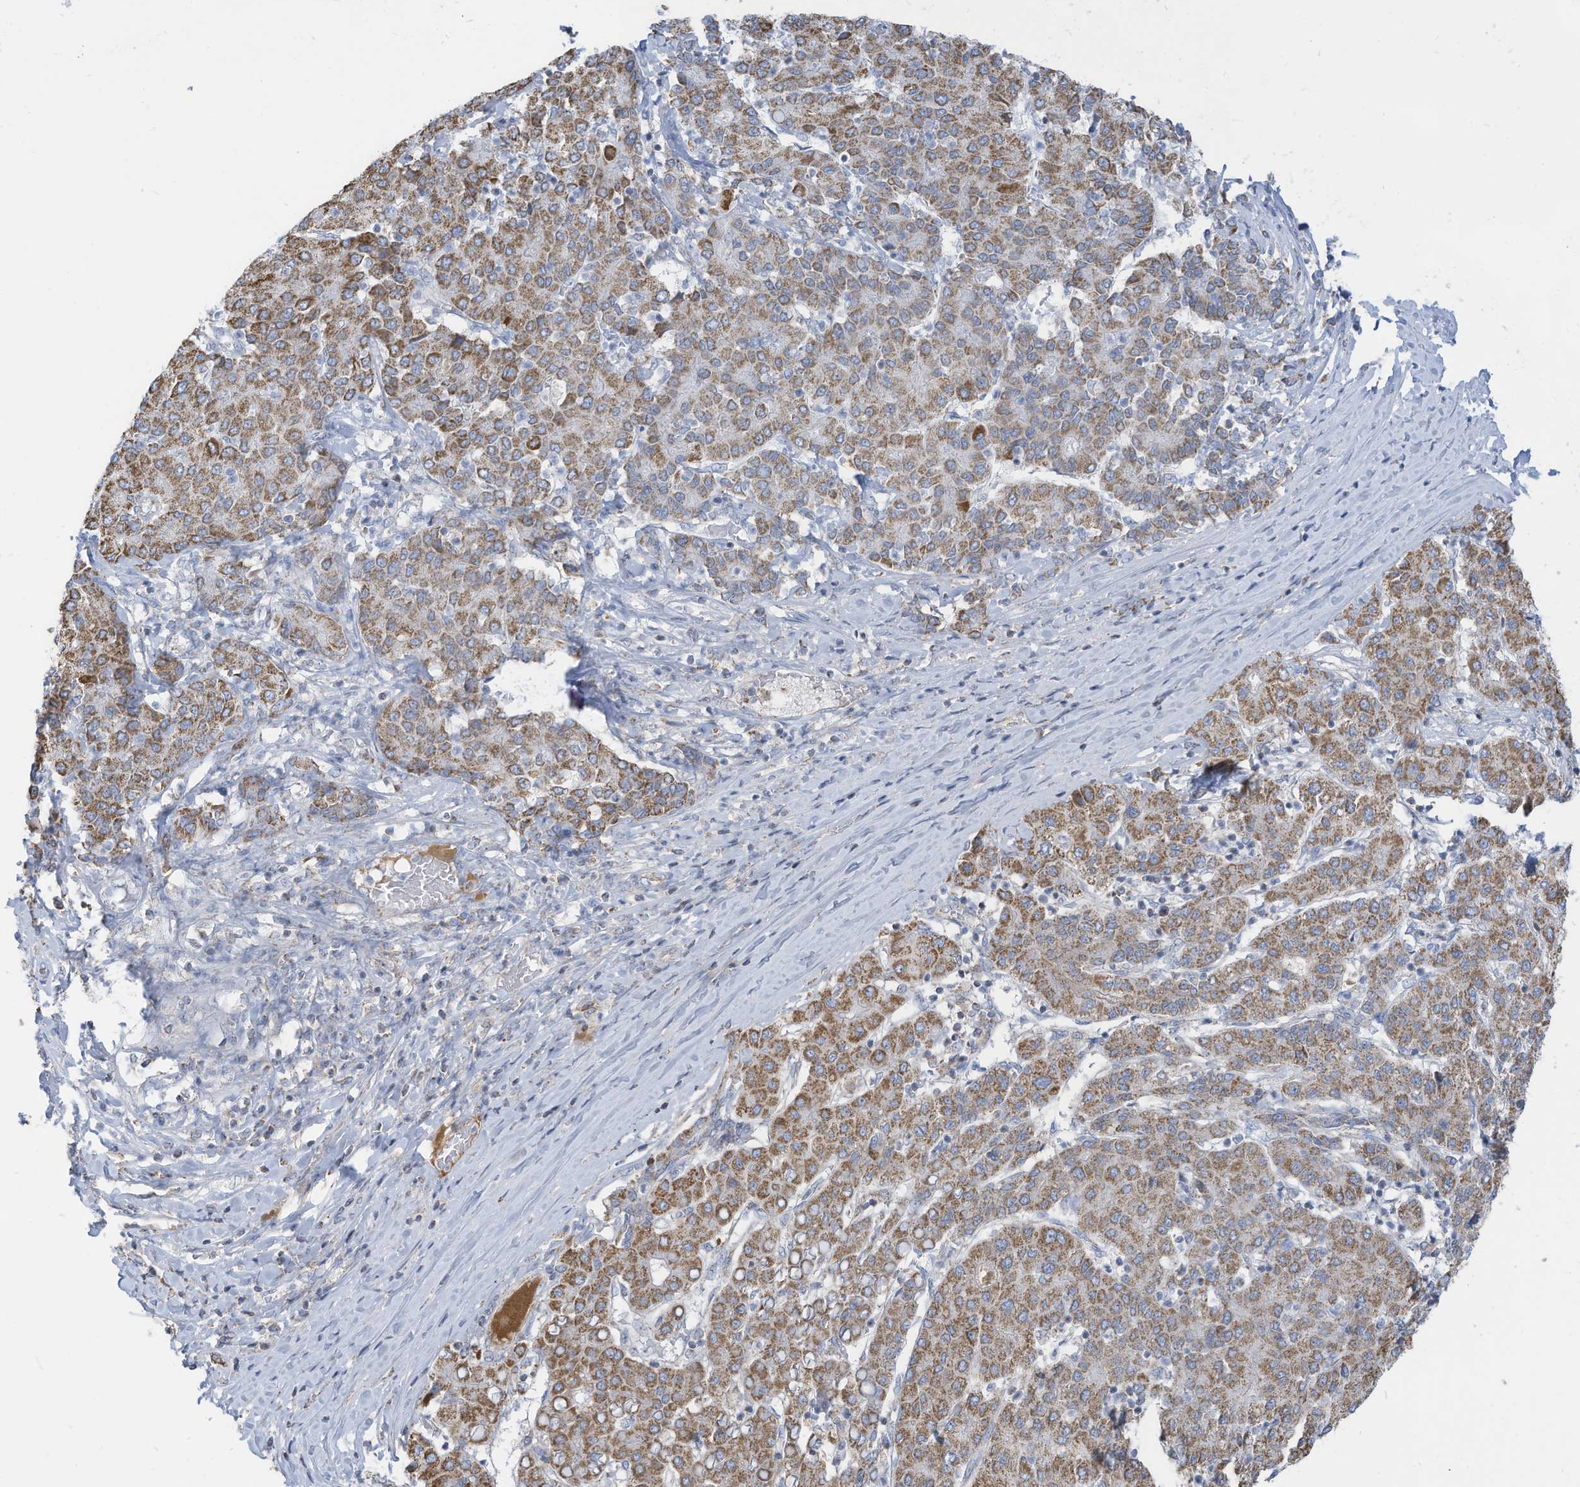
{"staining": {"intensity": "moderate", "quantity": ">75%", "location": "cytoplasmic/membranous"}, "tissue": "liver cancer", "cell_type": "Tumor cells", "image_type": "cancer", "snomed": [{"axis": "morphology", "description": "Carcinoma, Hepatocellular, NOS"}, {"axis": "topography", "description": "Liver"}], "caption": "The image shows a brown stain indicating the presence of a protein in the cytoplasmic/membranous of tumor cells in hepatocellular carcinoma (liver).", "gene": "NLN", "patient": {"sex": "male", "age": 65}}